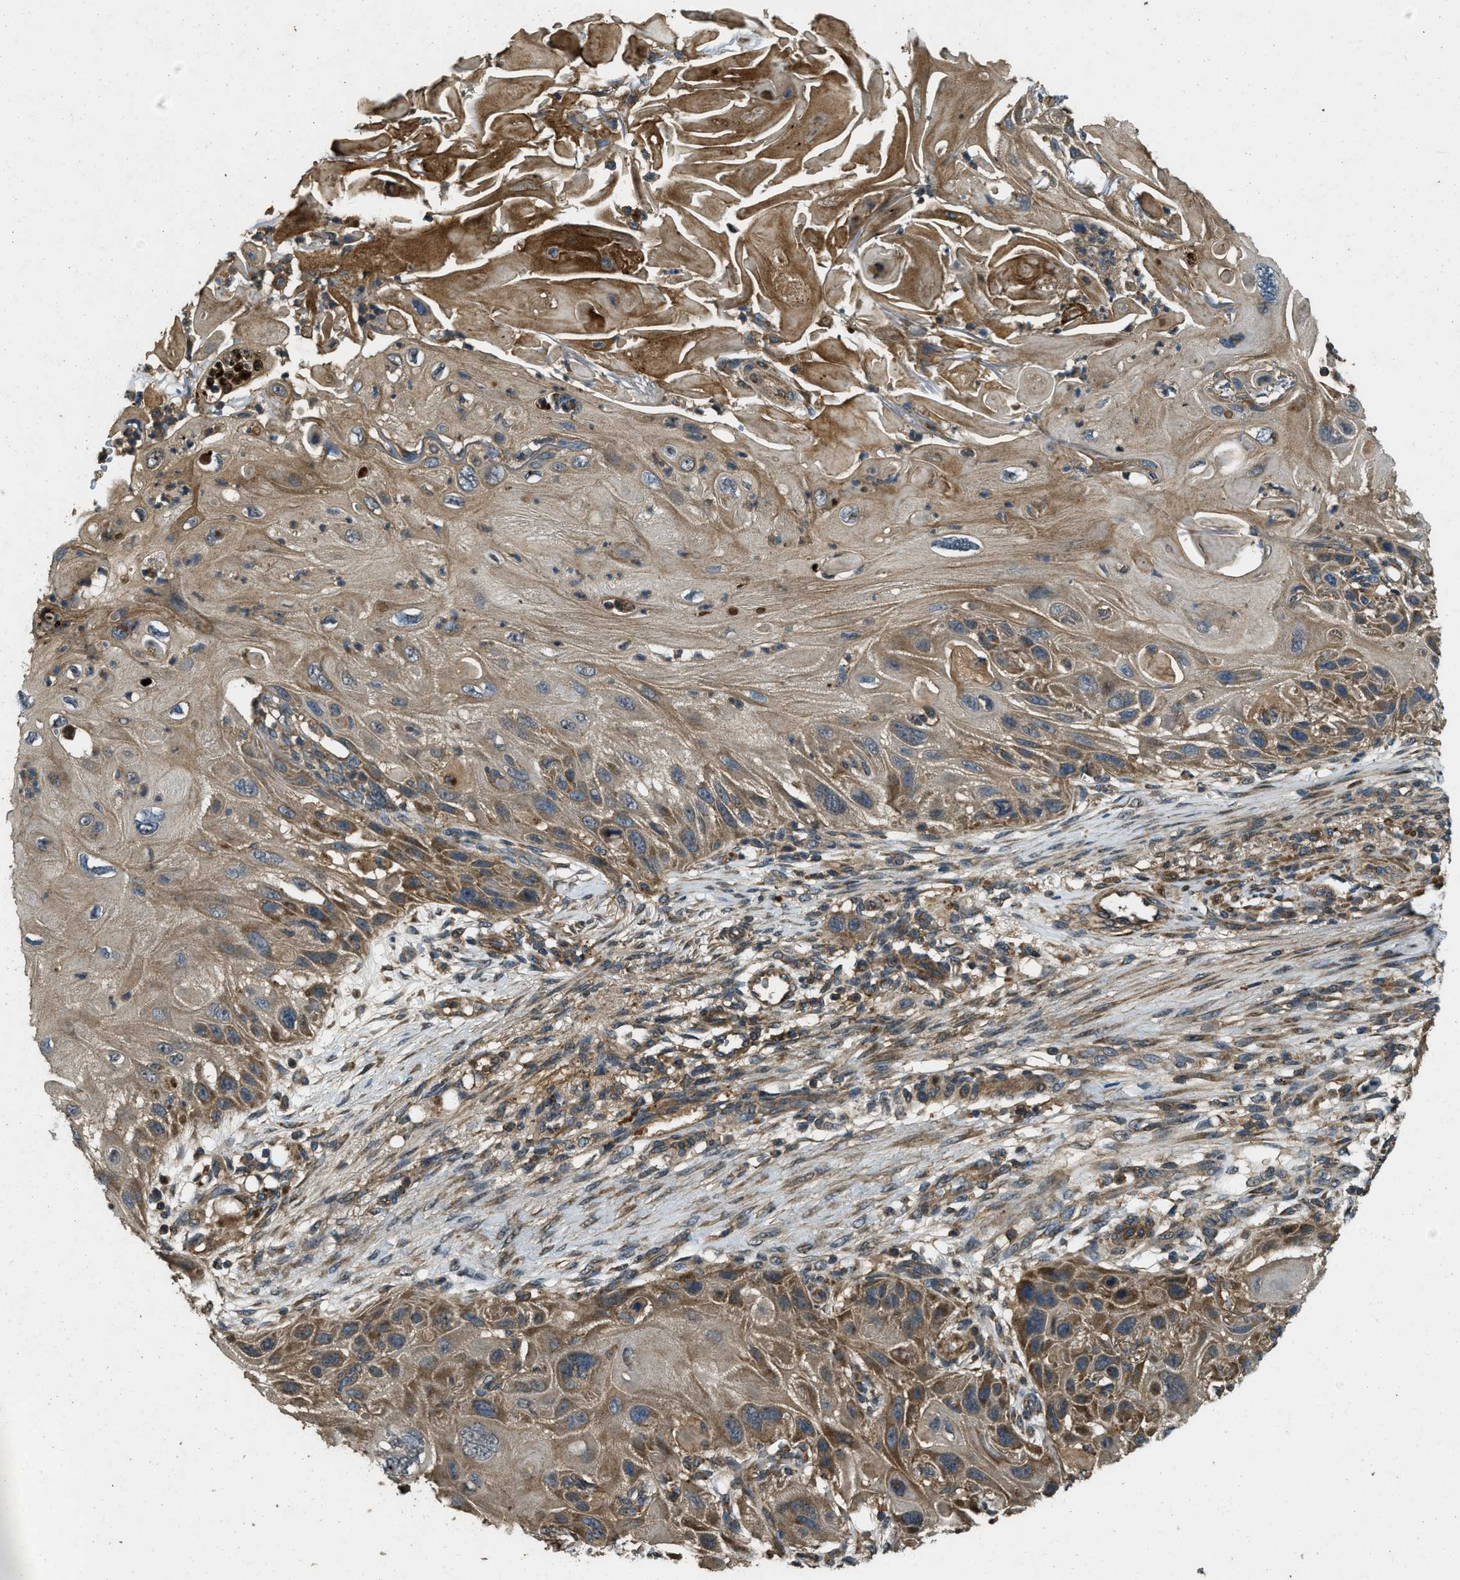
{"staining": {"intensity": "moderate", "quantity": "25%-75%", "location": "cytoplasmic/membranous"}, "tissue": "skin cancer", "cell_type": "Tumor cells", "image_type": "cancer", "snomed": [{"axis": "morphology", "description": "Squamous cell carcinoma, NOS"}, {"axis": "topography", "description": "Skin"}], "caption": "Squamous cell carcinoma (skin) tissue displays moderate cytoplasmic/membranous expression in about 25%-75% of tumor cells", "gene": "ATP8B1", "patient": {"sex": "female", "age": 77}}